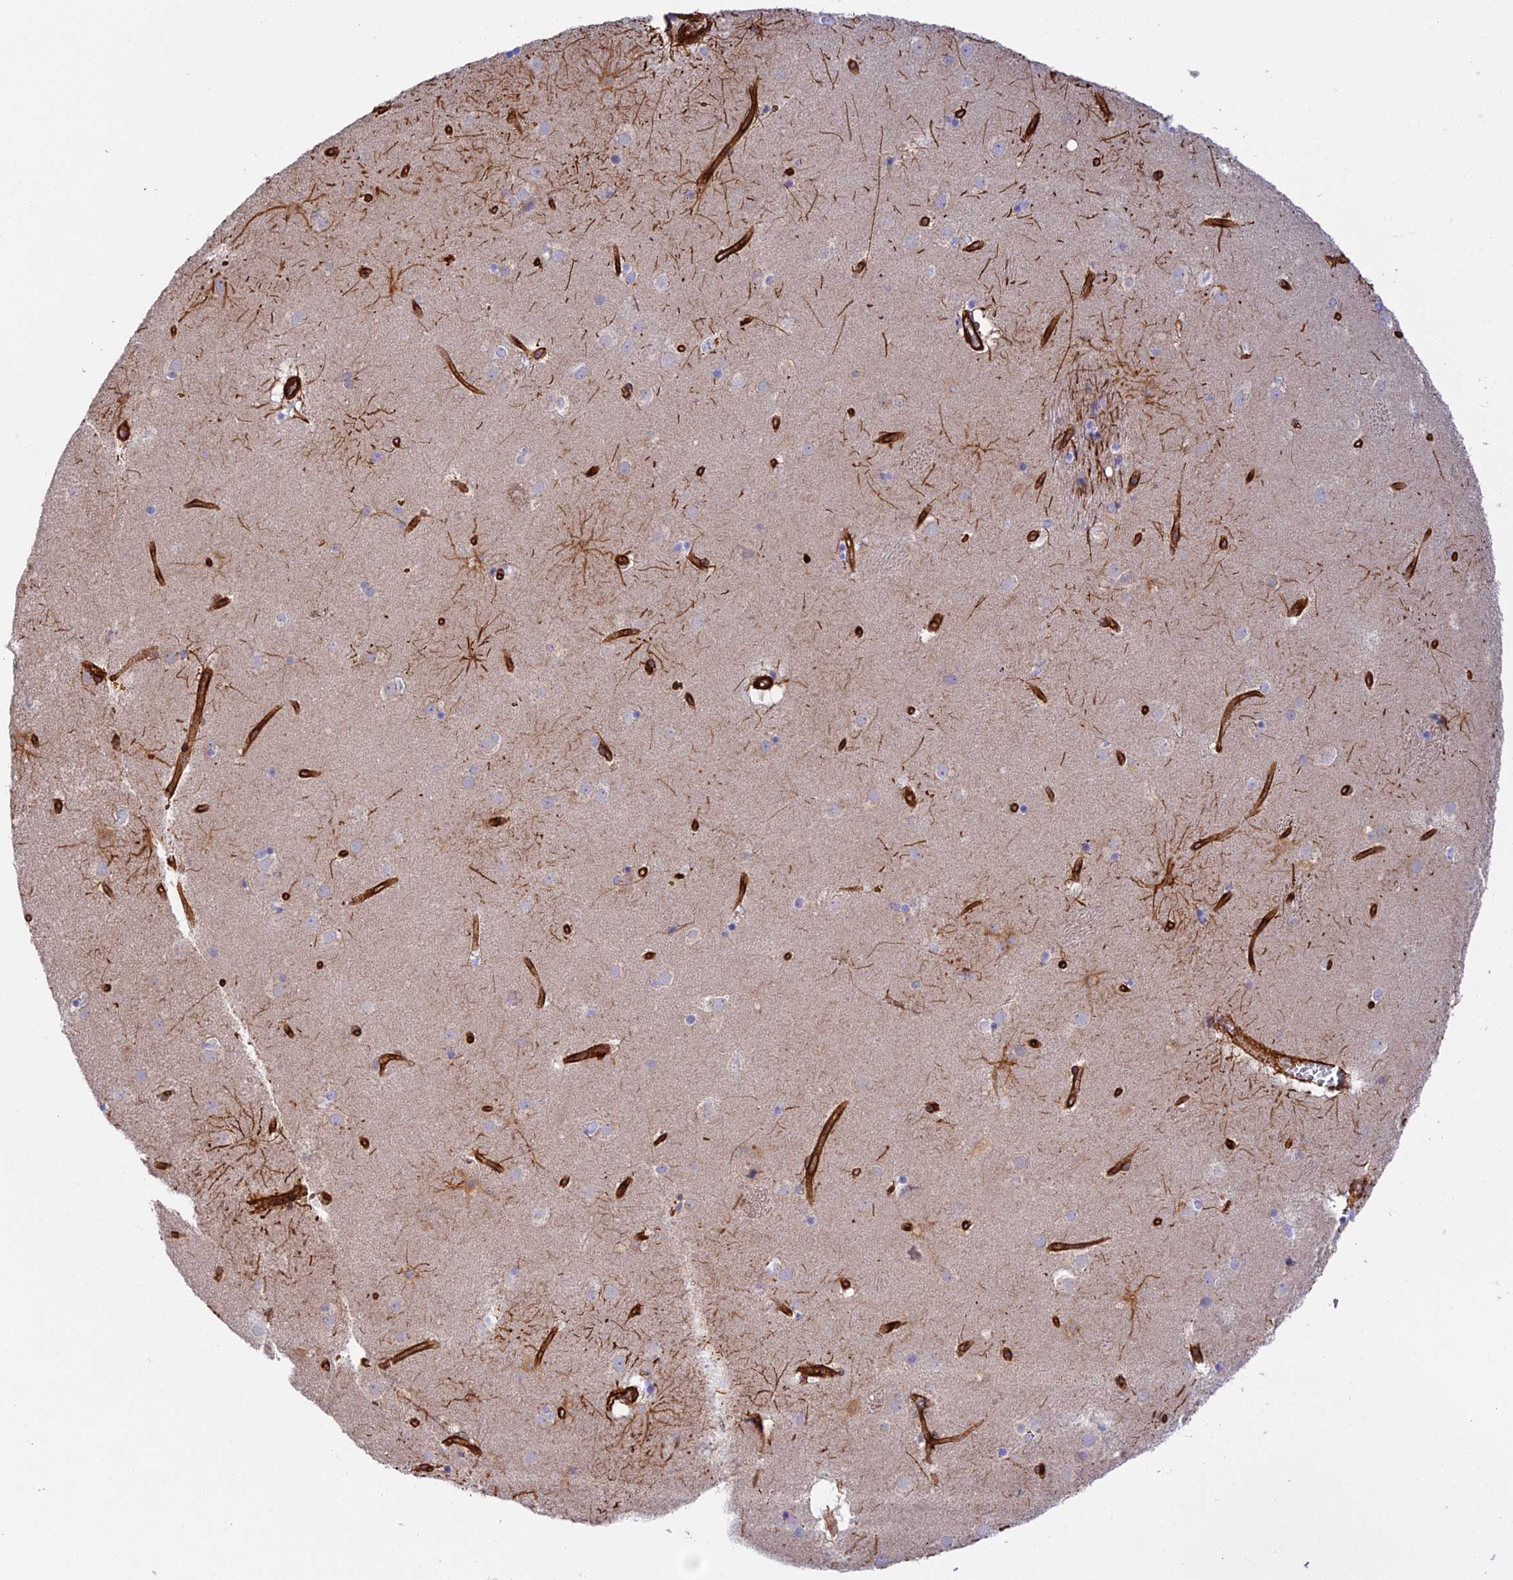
{"staining": {"intensity": "moderate", "quantity": "<25%", "location": "cytoplasmic/membranous"}, "tissue": "caudate", "cell_type": "Glial cells", "image_type": "normal", "snomed": [{"axis": "morphology", "description": "Normal tissue, NOS"}, {"axis": "topography", "description": "Lateral ventricle wall"}], "caption": "Immunohistochemistry (IHC) histopathology image of normal caudate stained for a protein (brown), which exhibits low levels of moderate cytoplasmic/membranous staining in approximately <25% of glial cells.", "gene": "MYO9A", "patient": {"sex": "male", "age": 70}}